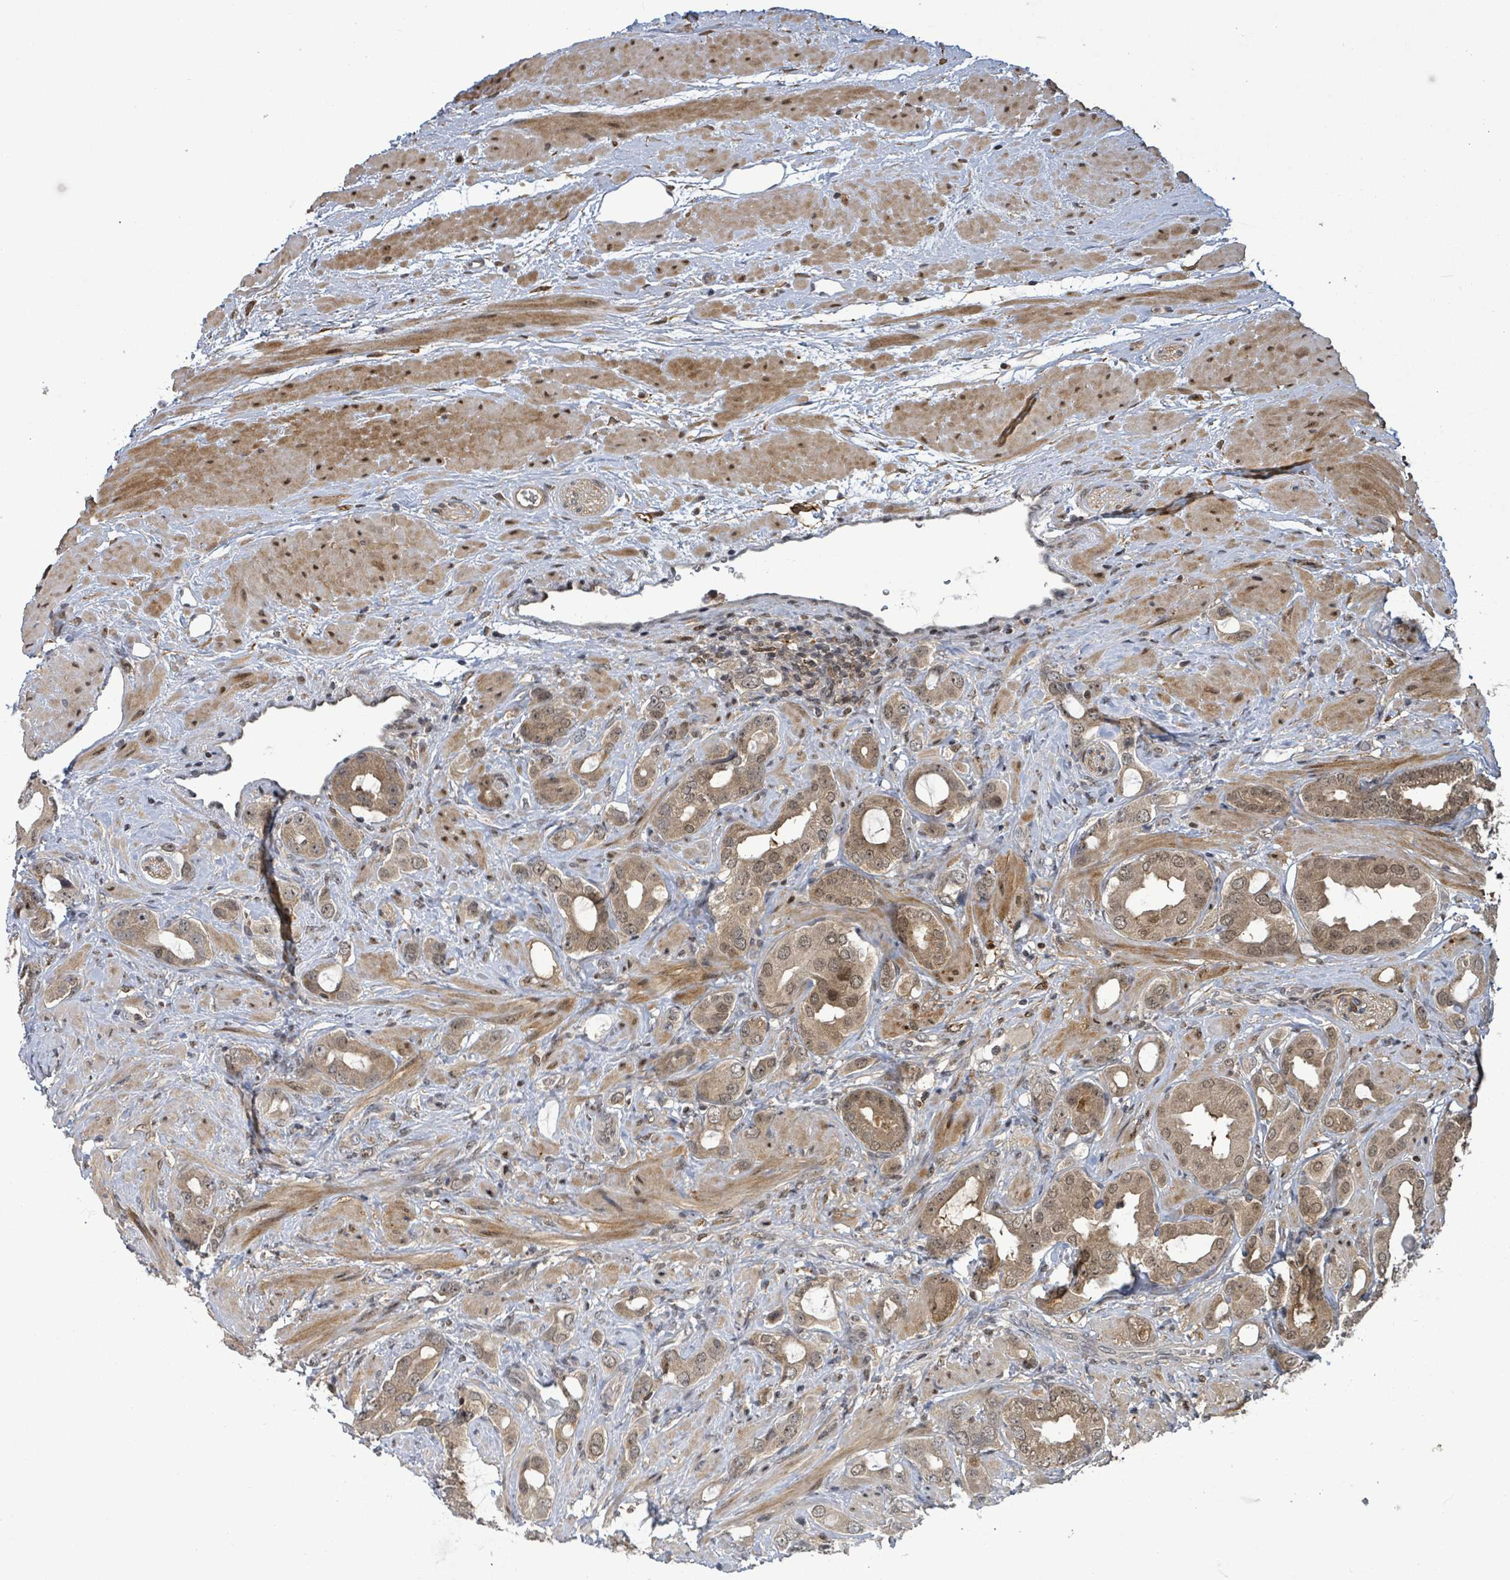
{"staining": {"intensity": "moderate", "quantity": ">75%", "location": "cytoplasmic/membranous,nuclear"}, "tissue": "prostate cancer", "cell_type": "Tumor cells", "image_type": "cancer", "snomed": [{"axis": "morphology", "description": "Adenocarcinoma, Low grade"}, {"axis": "topography", "description": "Prostate"}], "caption": "Tumor cells show medium levels of moderate cytoplasmic/membranous and nuclear expression in approximately >75% of cells in human prostate cancer.", "gene": "FBXO6", "patient": {"sex": "male", "age": 57}}